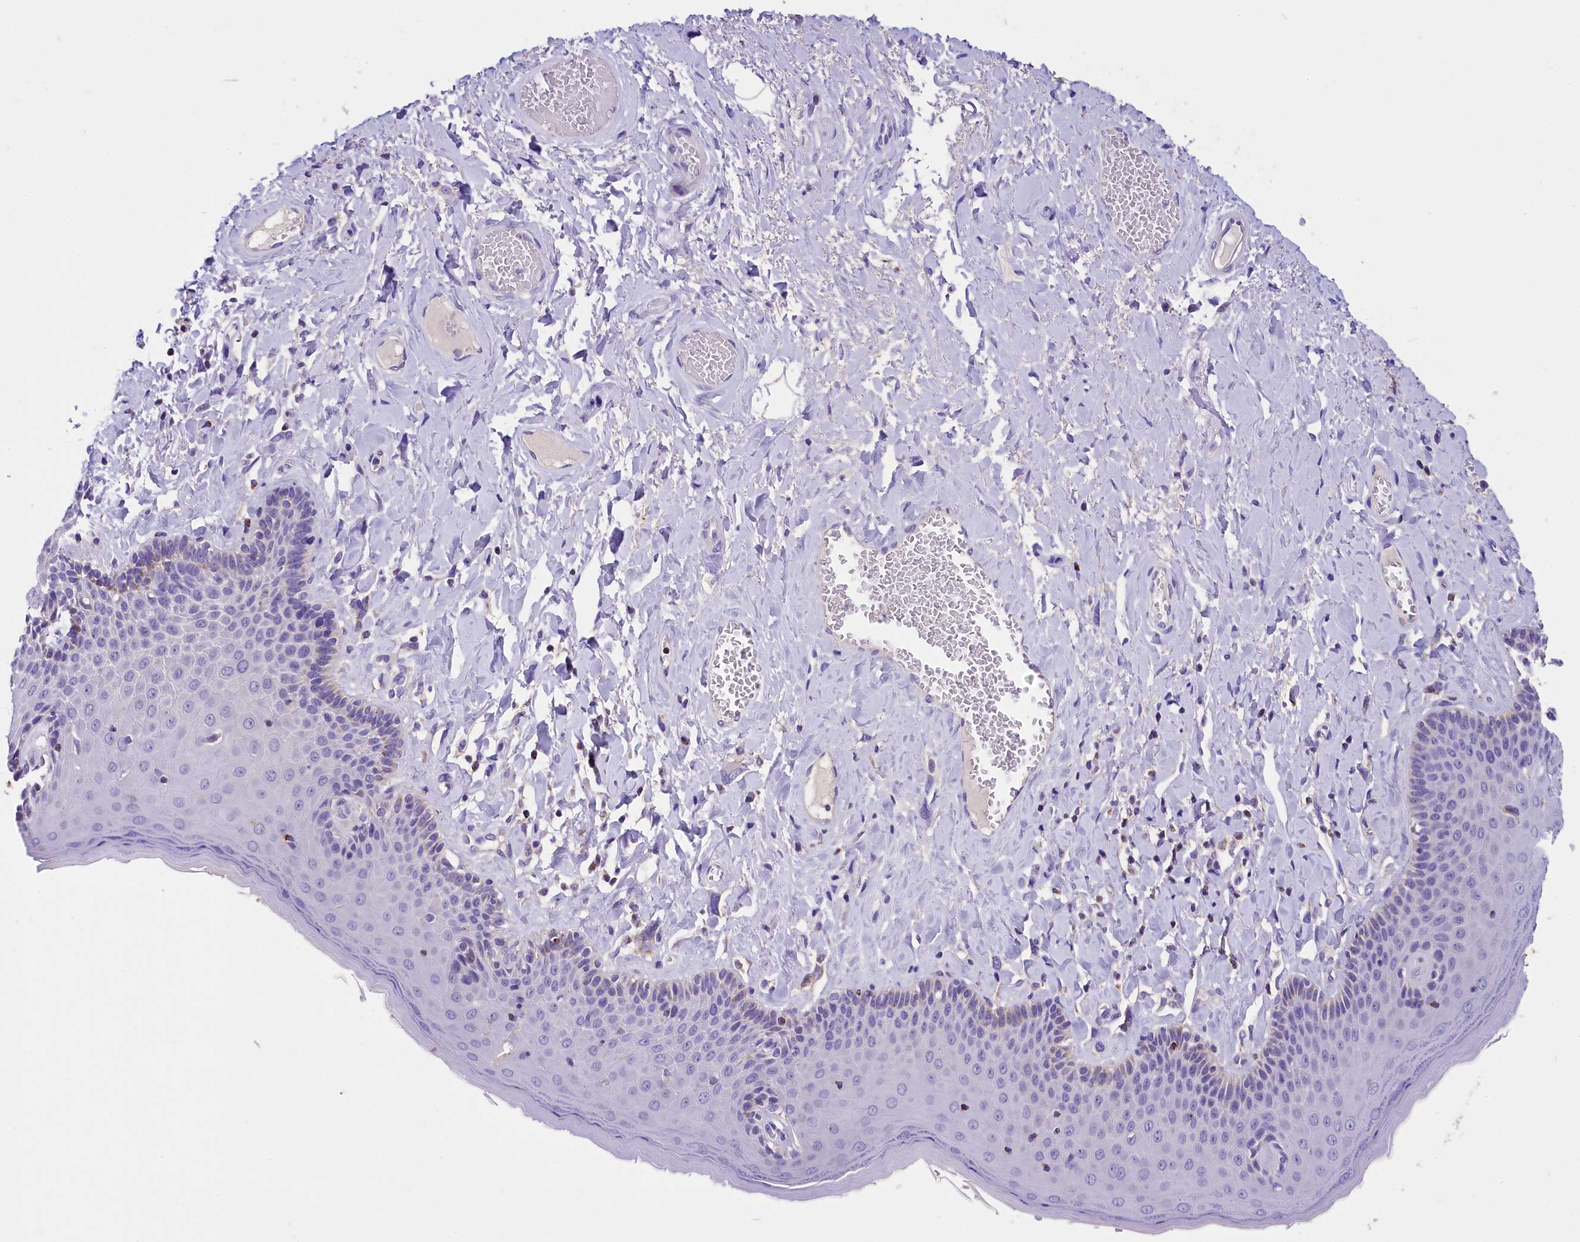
{"staining": {"intensity": "negative", "quantity": "none", "location": "none"}, "tissue": "skin", "cell_type": "Epidermal cells", "image_type": "normal", "snomed": [{"axis": "morphology", "description": "Normal tissue, NOS"}, {"axis": "topography", "description": "Anal"}], "caption": "Immunohistochemistry micrograph of benign skin stained for a protein (brown), which demonstrates no staining in epidermal cells.", "gene": "ABAT", "patient": {"sex": "male", "age": 69}}